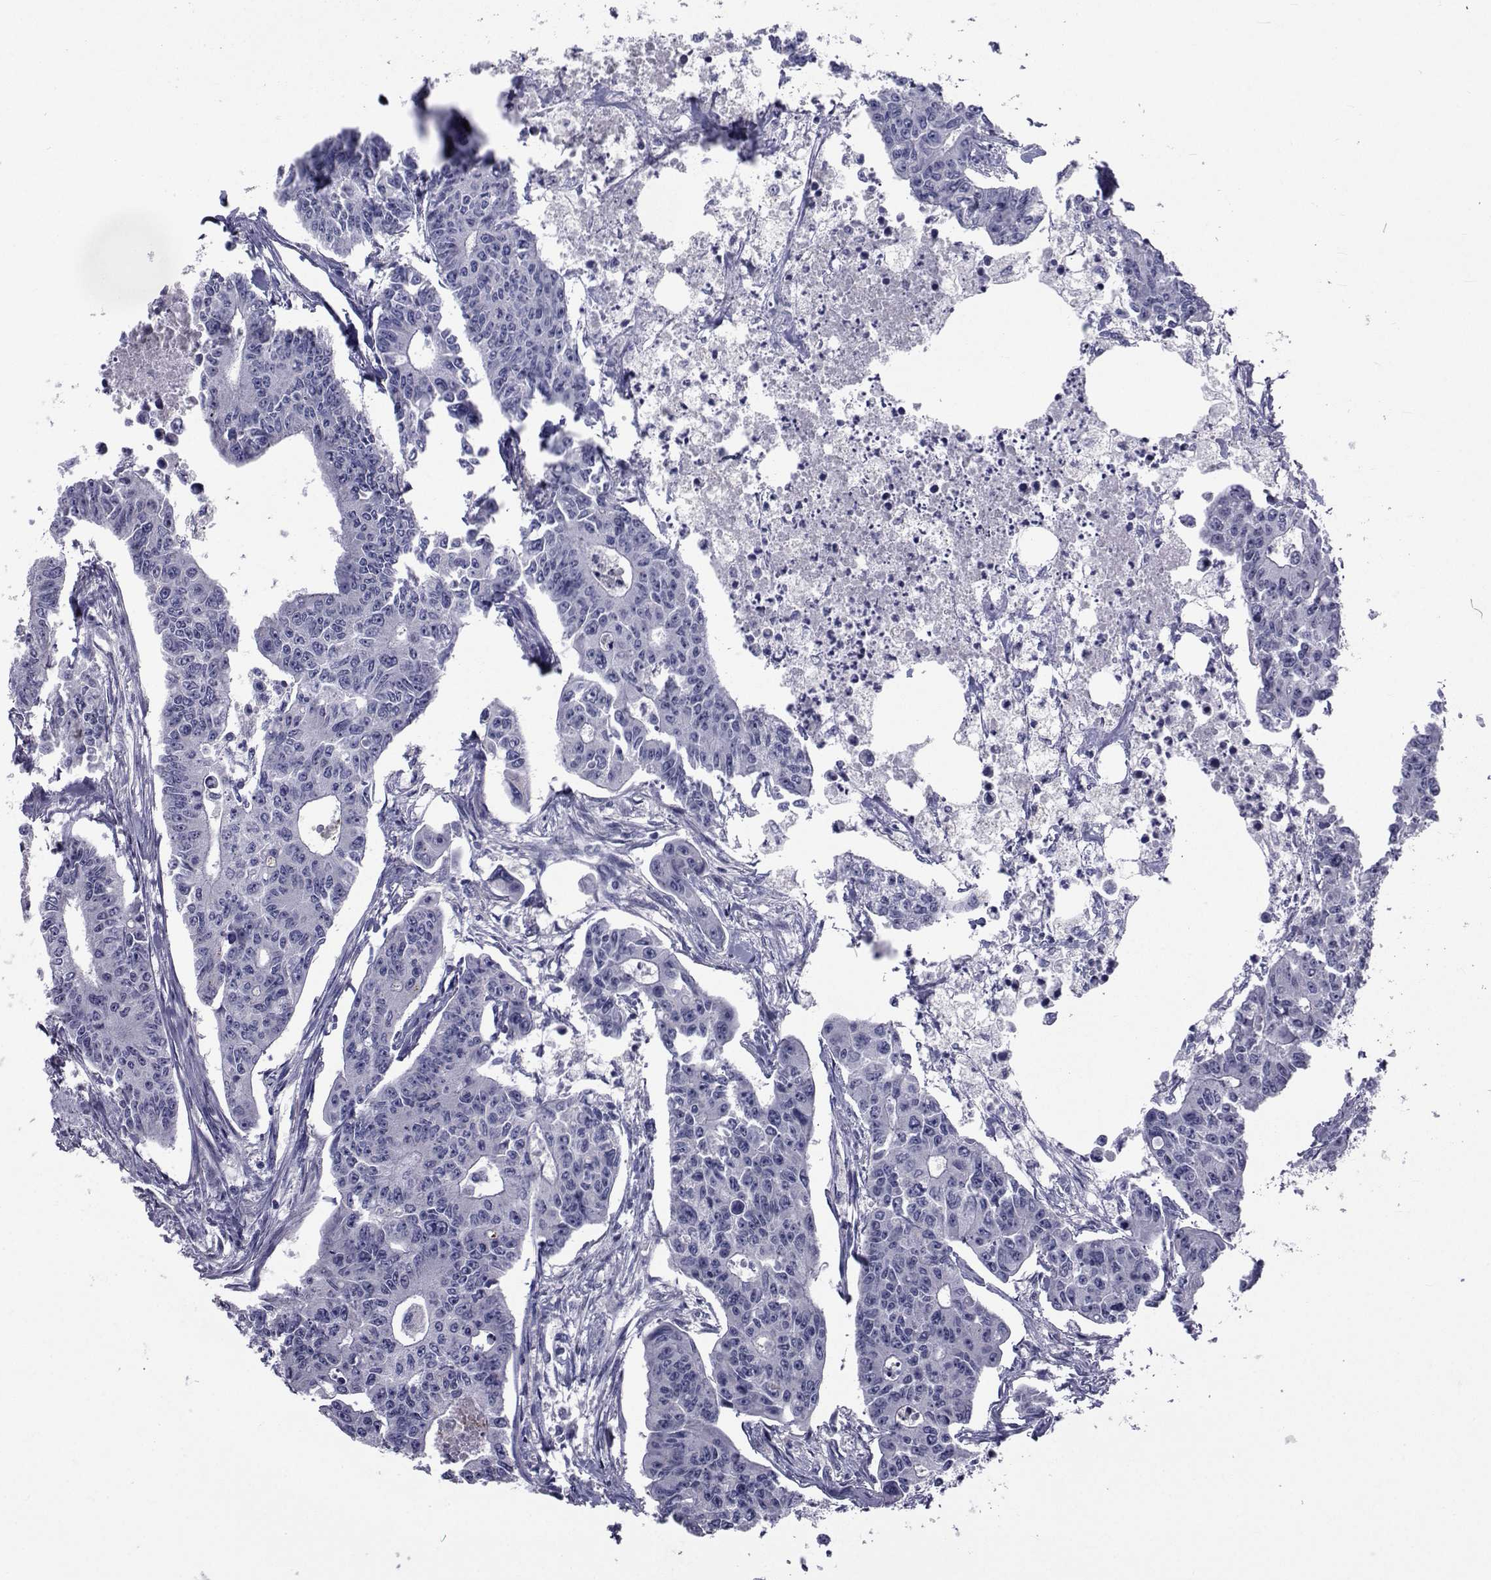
{"staining": {"intensity": "negative", "quantity": "none", "location": "none"}, "tissue": "colorectal cancer", "cell_type": "Tumor cells", "image_type": "cancer", "snomed": [{"axis": "morphology", "description": "Adenocarcinoma, NOS"}, {"axis": "topography", "description": "Colon"}], "caption": "This micrograph is of colorectal adenocarcinoma stained with IHC to label a protein in brown with the nuclei are counter-stained blue. There is no positivity in tumor cells.", "gene": "SEMA5B", "patient": {"sex": "male", "age": 70}}